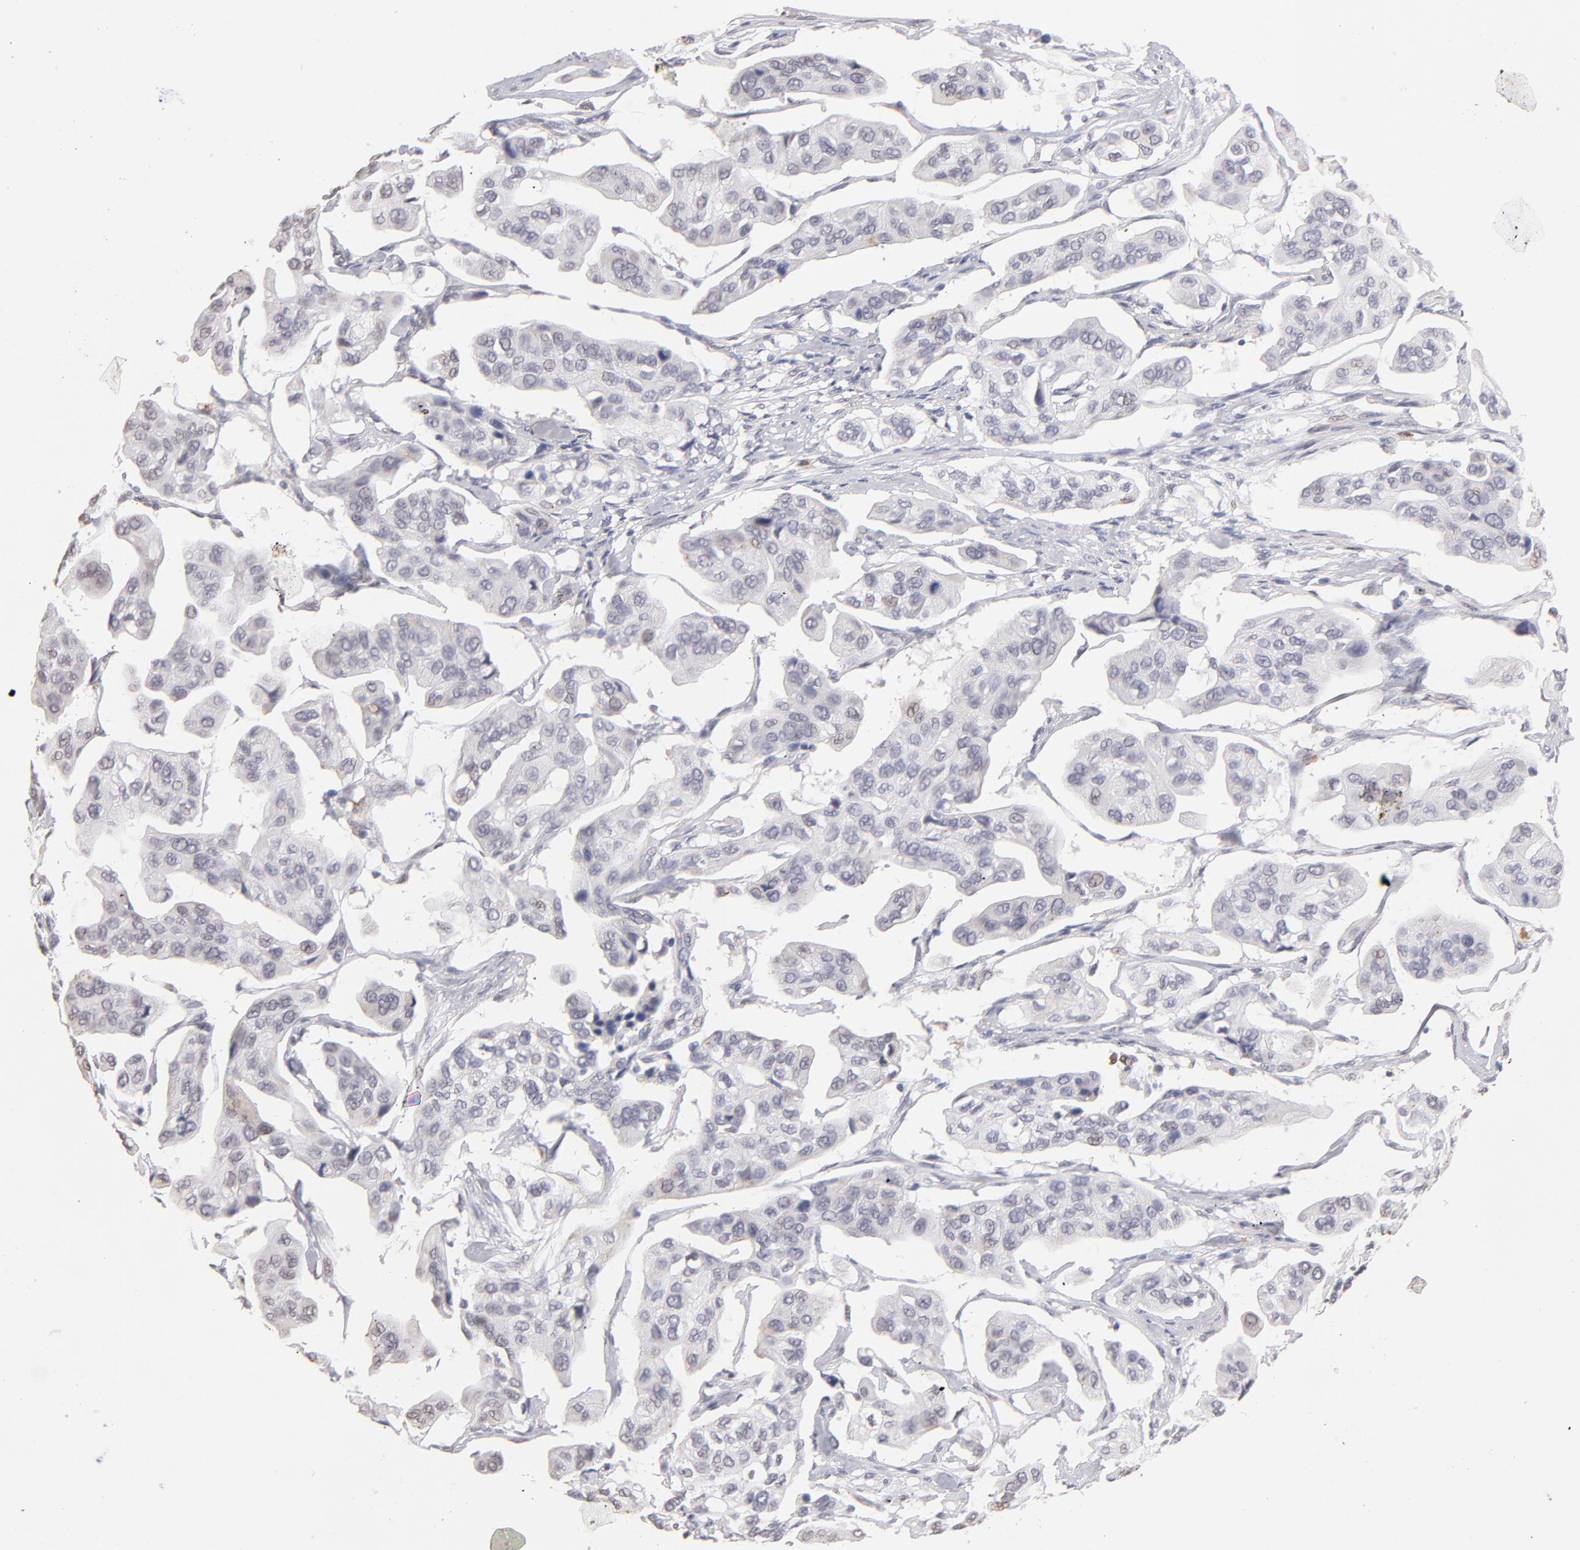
{"staining": {"intensity": "negative", "quantity": "none", "location": "none"}, "tissue": "urothelial cancer", "cell_type": "Tumor cells", "image_type": "cancer", "snomed": [{"axis": "morphology", "description": "Adenocarcinoma, NOS"}, {"axis": "topography", "description": "Urinary bladder"}], "caption": "Photomicrograph shows no significant protein staining in tumor cells of urothelial cancer. (Stains: DAB IHC with hematoxylin counter stain, Microscopy: brightfield microscopy at high magnification).", "gene": "MGAM", "patient": {"sex": "male", "age": 61}}